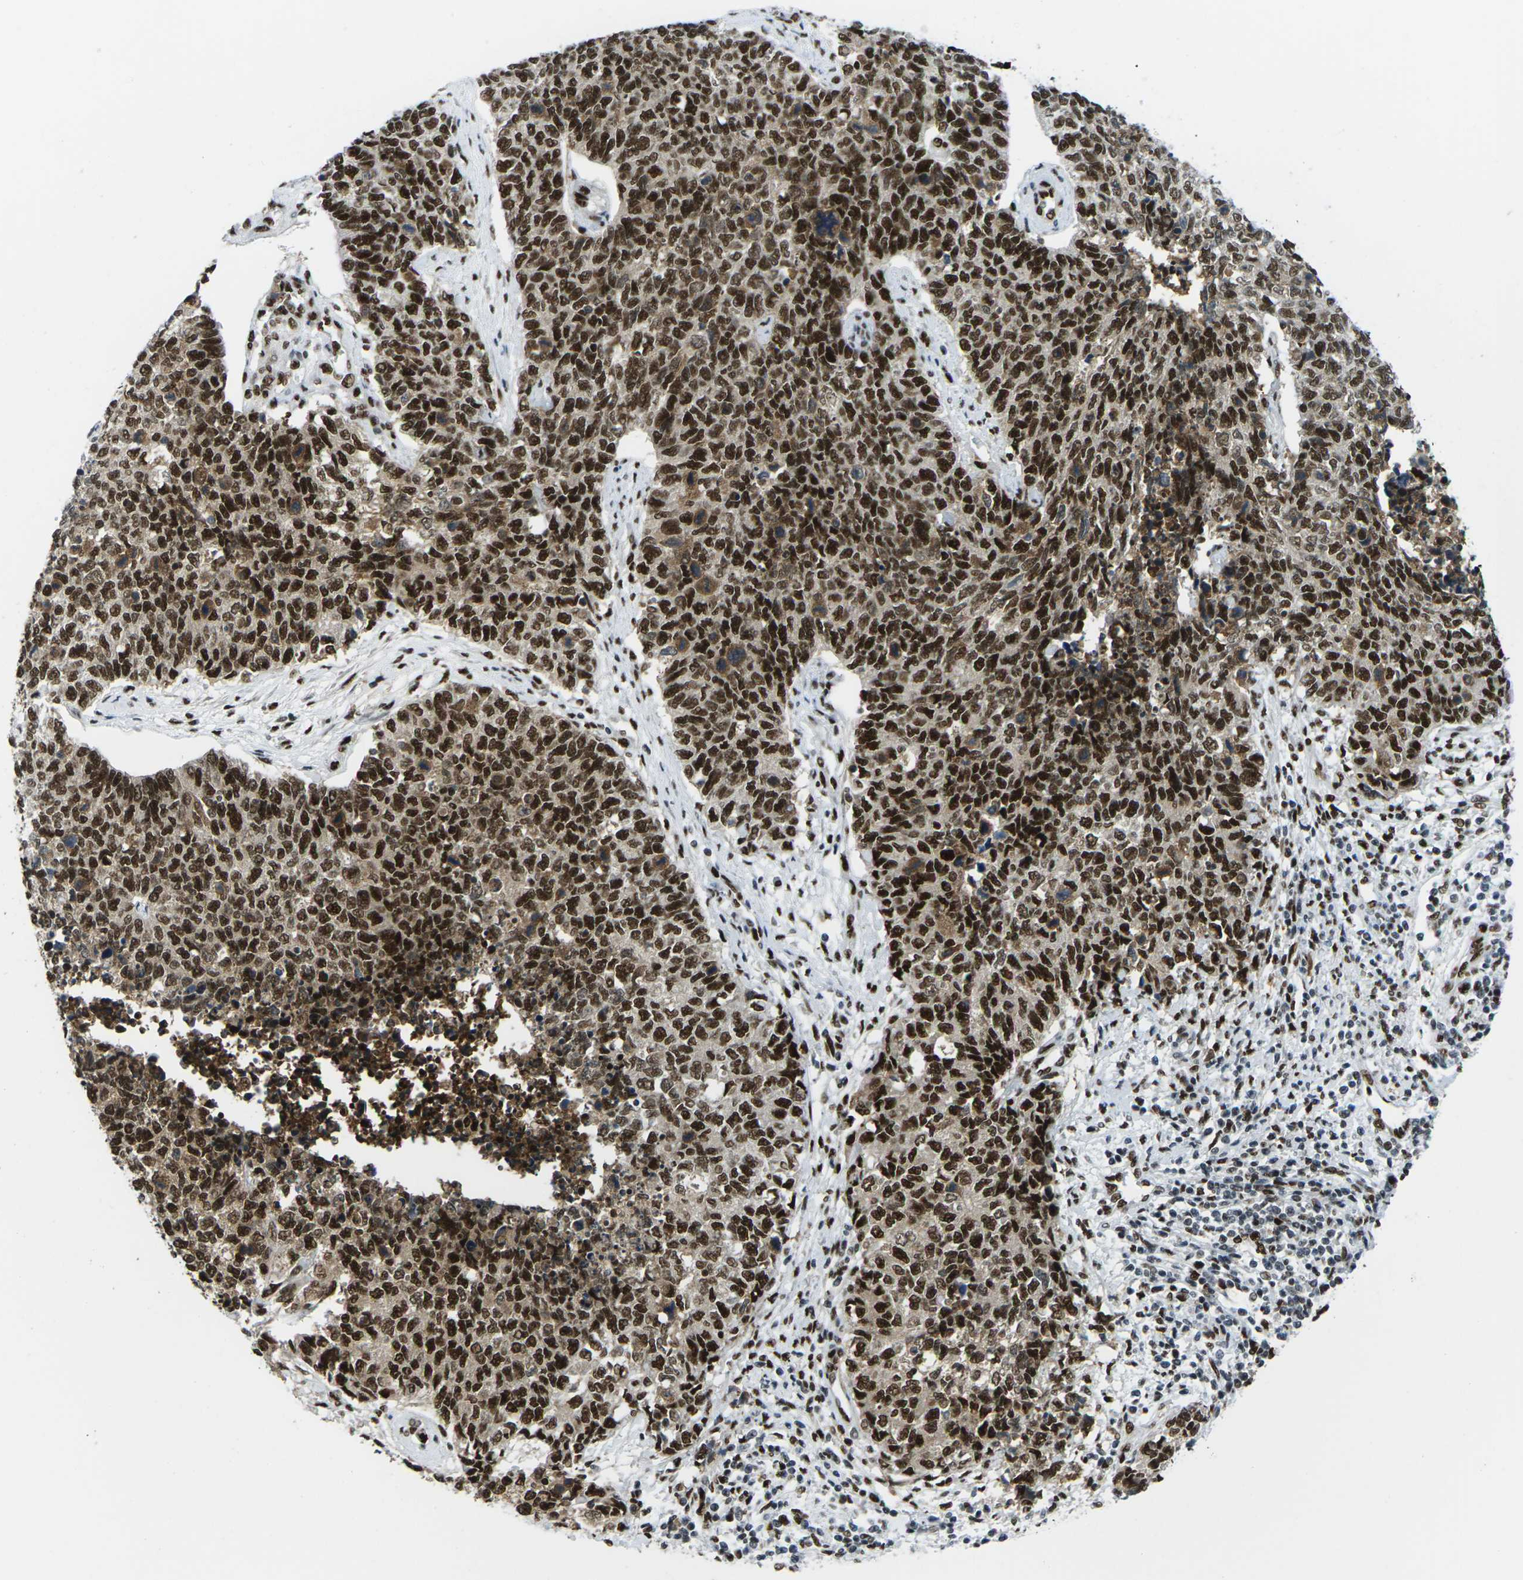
{"staining": {"intensity": "strong", "quantity": ">75%", "location": "cytoplasmic/membranous,nuclear"}, "tissue": "cervical cancer", "cell_type": "Tumor cells", "image_type": "cancer", "snomed": [{"axis": "morphology", "description": "Squamous cell carcinoma, NOS"}, {"axis": "topography", "description": "Cervix"}], "caption": "Tumor cells display high levels of strong cytoplasmic/membranous and nuclear staining in approximately >75% of cells in cervical cancer.", "gene": "PSME3", "patient": {"sex": "female", "age": 63}}